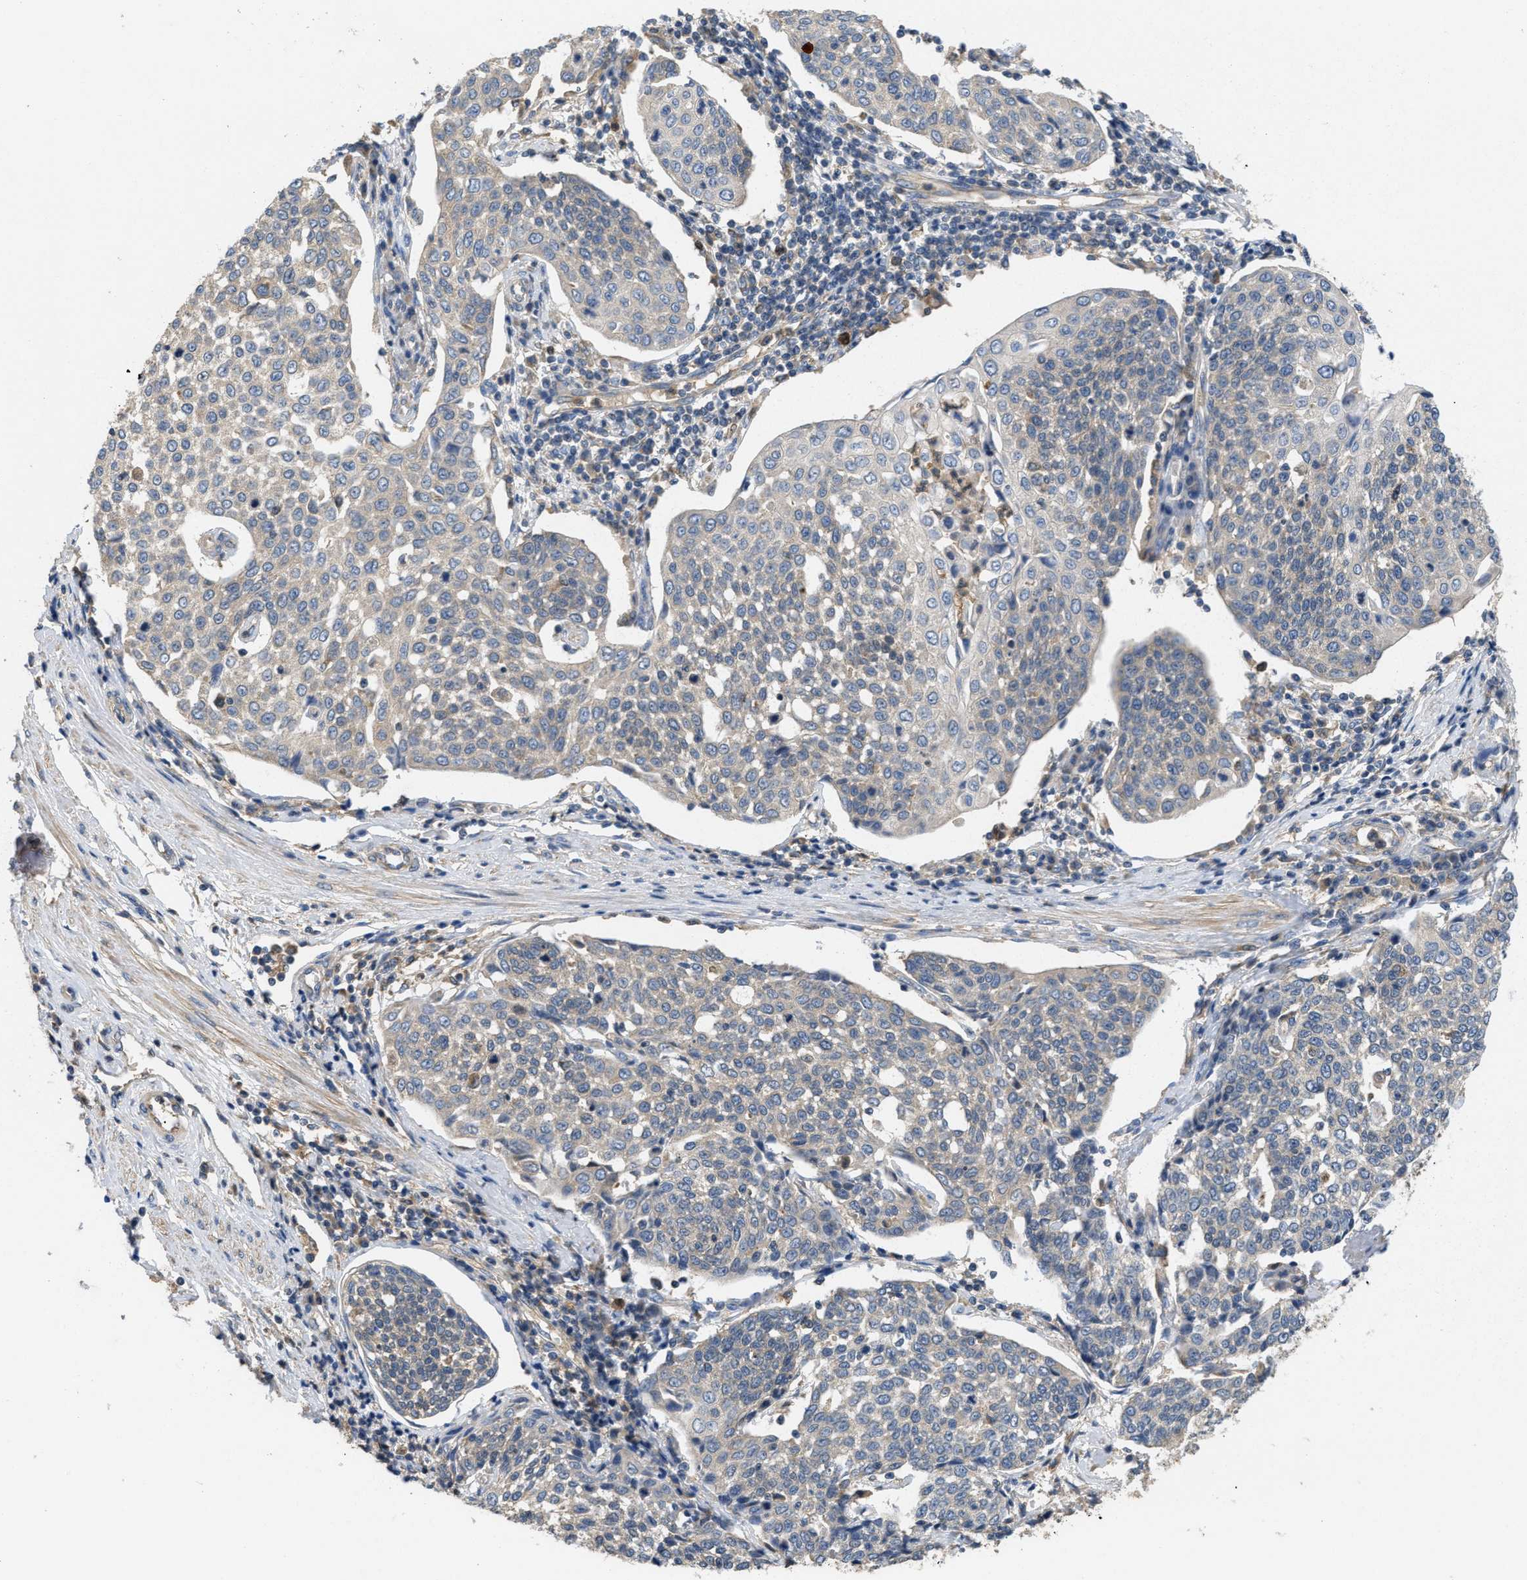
{"staining": {"intensity": "negative", "quantity": "none", "location": "none"}, "tissue": "cervical cancer", "cell_type": "Tumor cells", "image_type": "cancer", "snomed": [{"axis": "morphology", "description": "Squamous cell carcinoma, NOS"}, {"axis": "topography", "description": "Cervix"}], "caption": "Cervical cancer was stained to show a protein in brown. There is no significant staining in tumor cells.", "gene": "RNF216", "patient": {"sex": "female", "age": 34}}